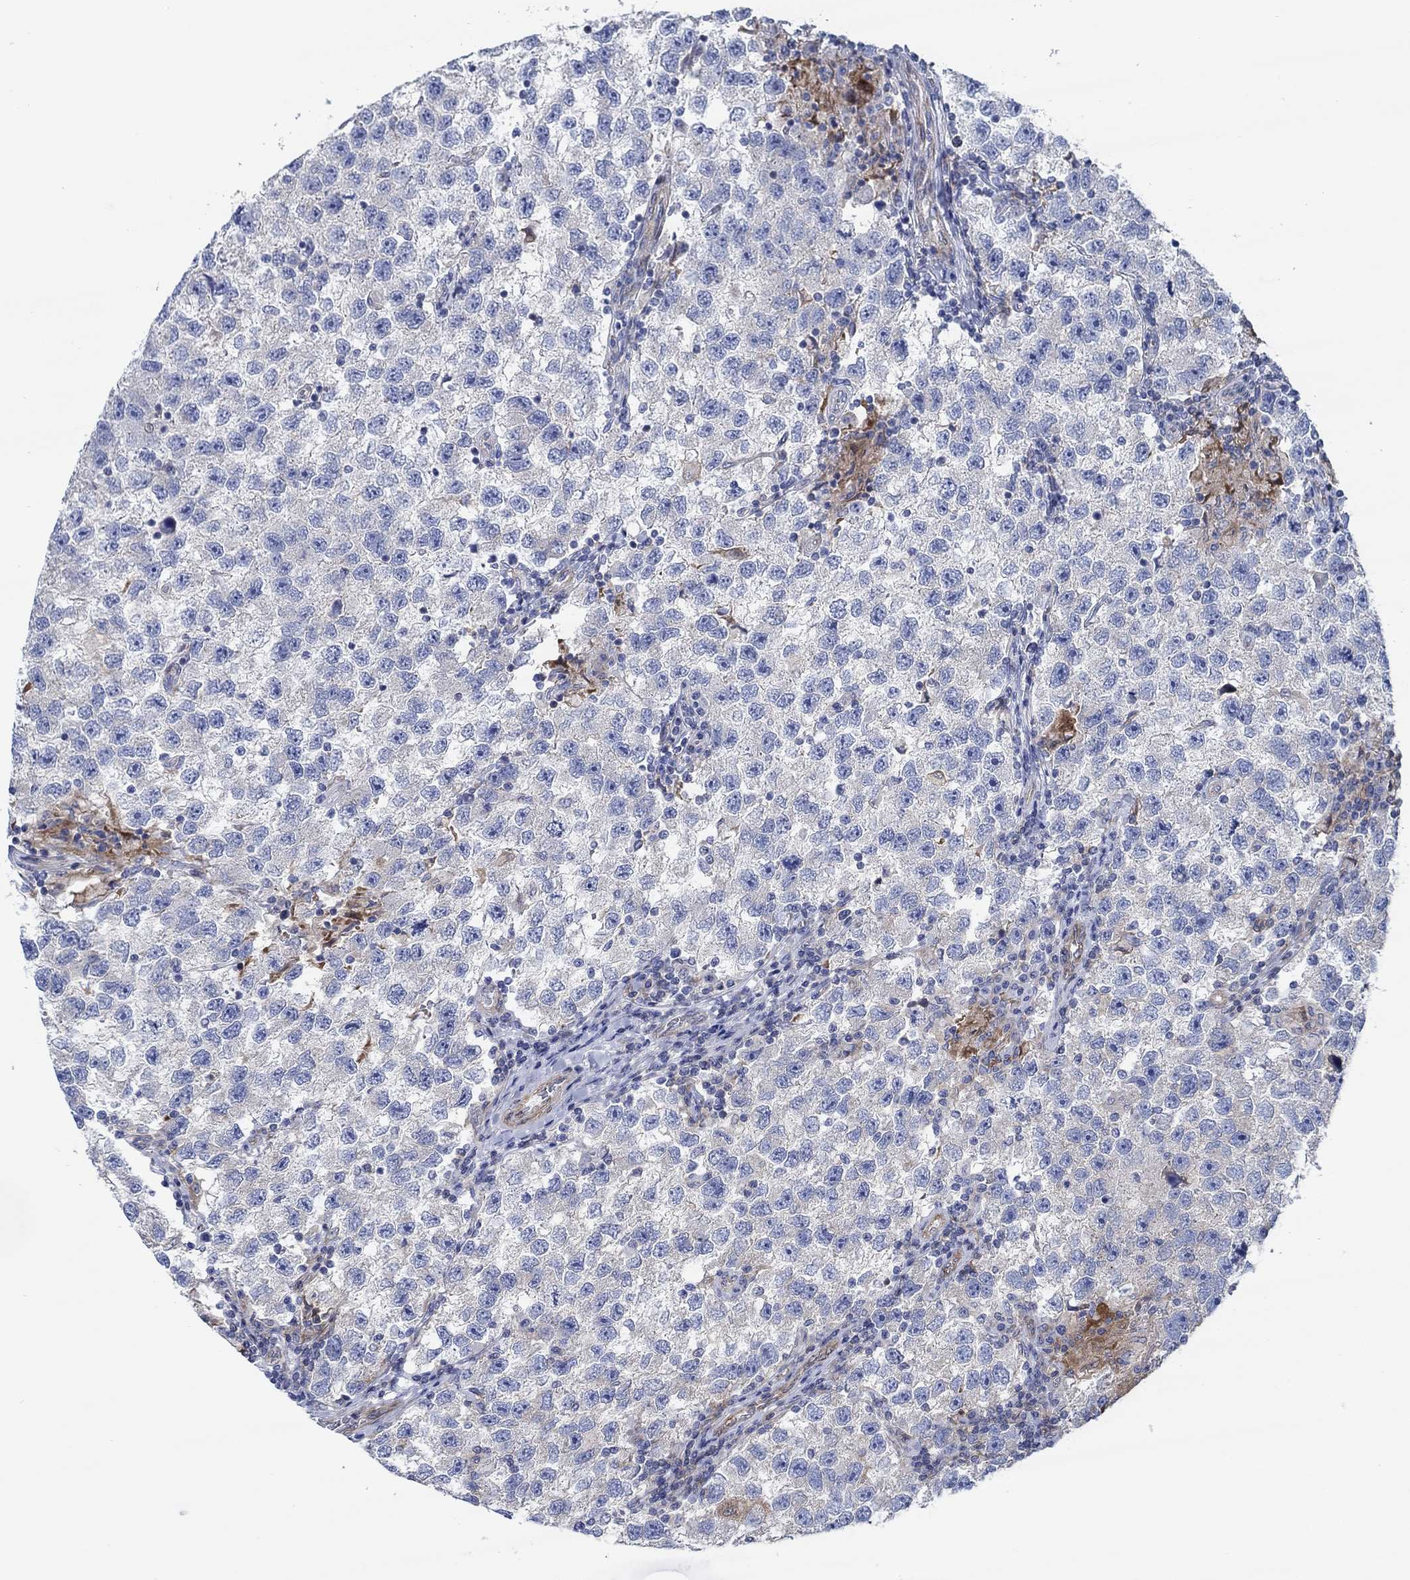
{"staining": {"intensity": "negative", "quantity": "none", "location": "none"}, "tissue": "testis cancer", "cell_type": "Tumor cells", "image_type": "cancer", "snomed": [{"axis": "morphology", "description": "Seminoma, NOS"}, {"axis": "topography", "description": "Testis"}], "caption": "Seminoma (testis) was stained to show a protein in brown. There is no significant positivity in tumor cells. (Stains: DAB (3,3'-diaminobenzidine) immunohistochemistry (IHC) with hematoxylin counter stain, Microscopy: brightfield microscopy at high magnification).", "gene": "FMN1", "patient": {"sex": "male", "age": 26}}